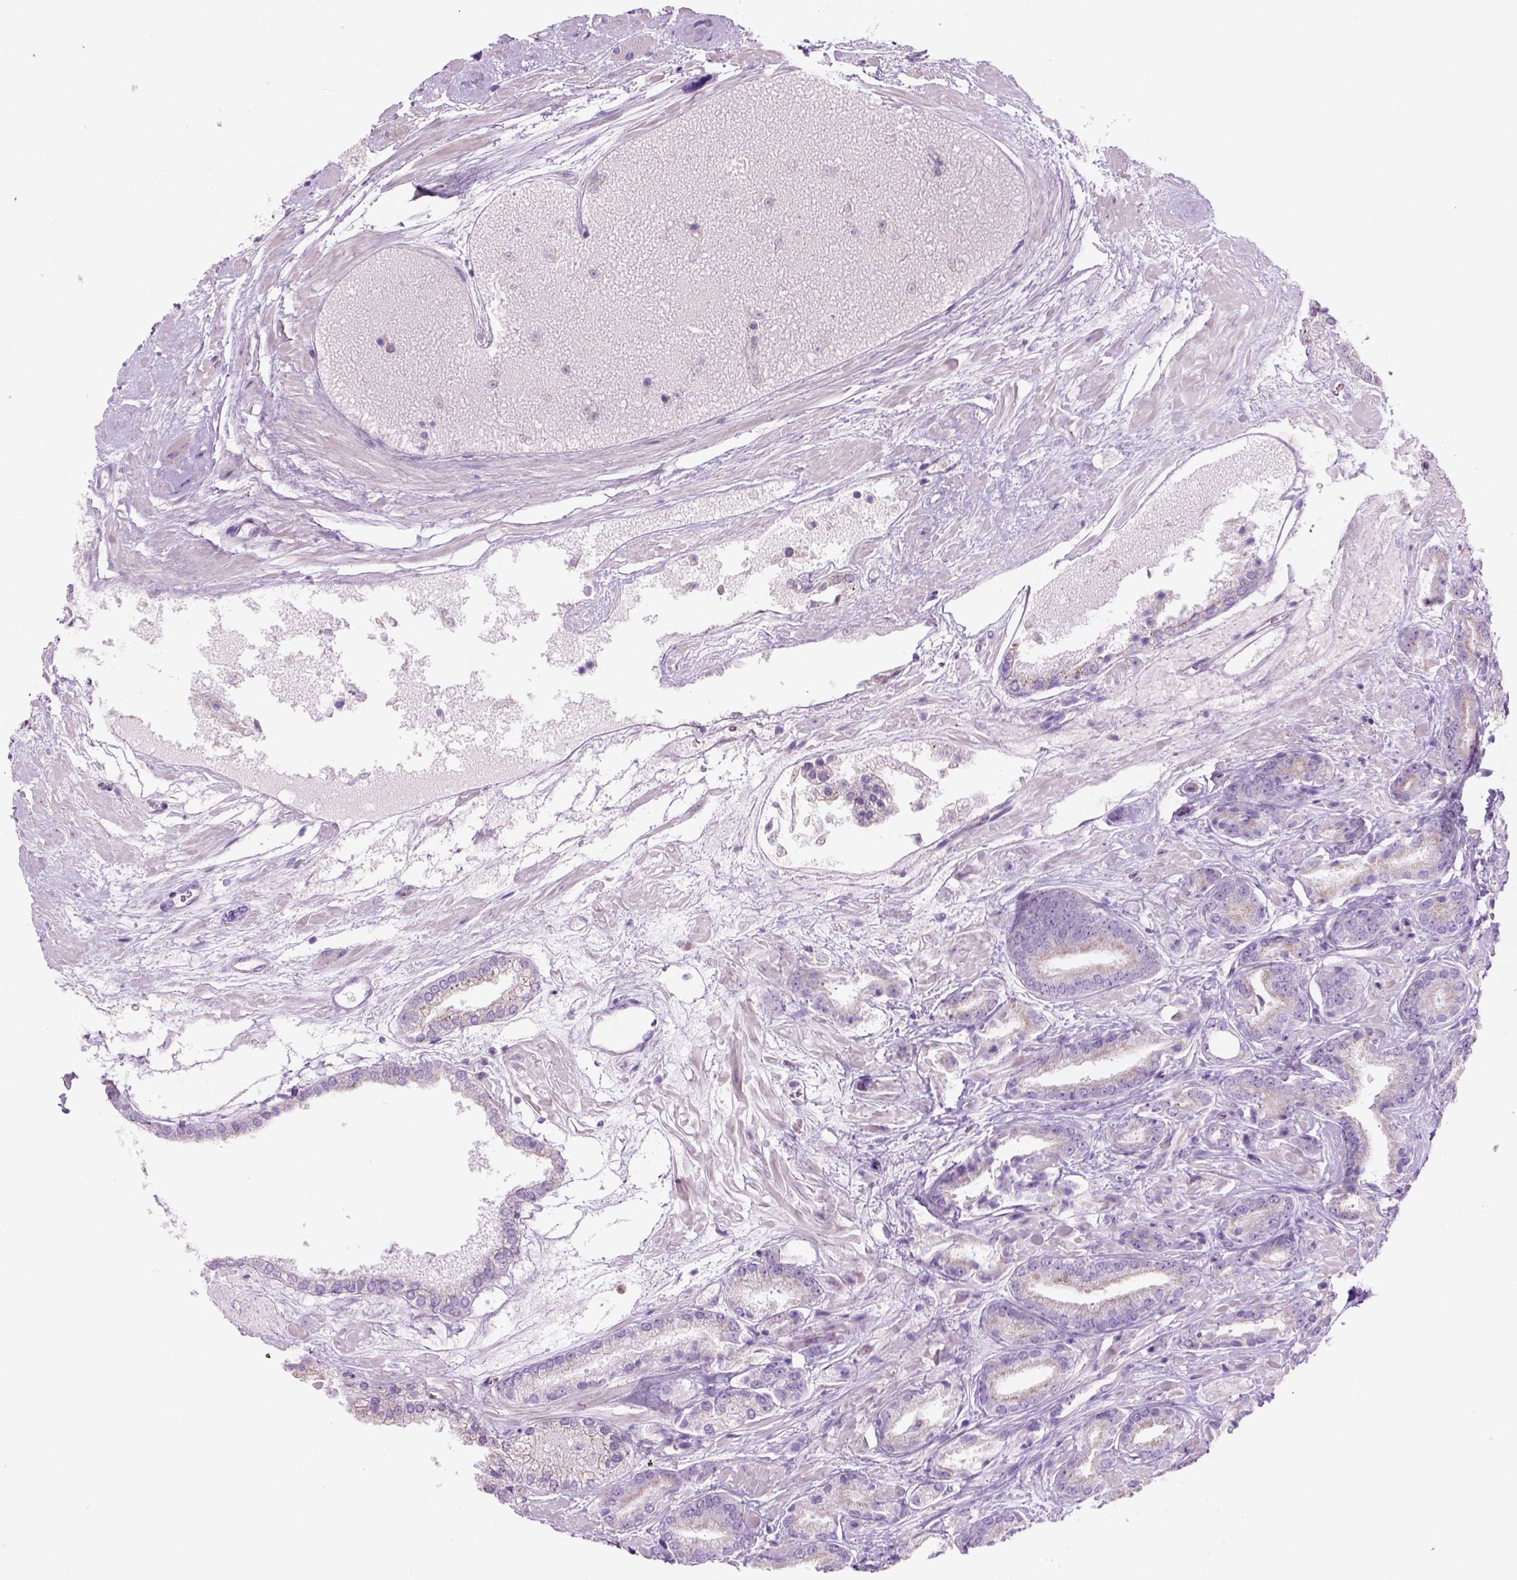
{"staining": {"intensity": "negative", "quantity": "none", "location": "none"}, "tissue": "prostate cancer", "cell_type": "Tumor cells", "image_type": "cancer", "snomed": [{"axis": "morphology", "description": "Adenocarcinoma, High grade"}, {"axis": "topography", "description": "Prostate"}], "caption": "The image reveals no staining of tumor cells in prostate cancer (adenocarcinoma (high-grade)).", "gene": "CD84", "patient": {"sex": "male", "age": 56}}